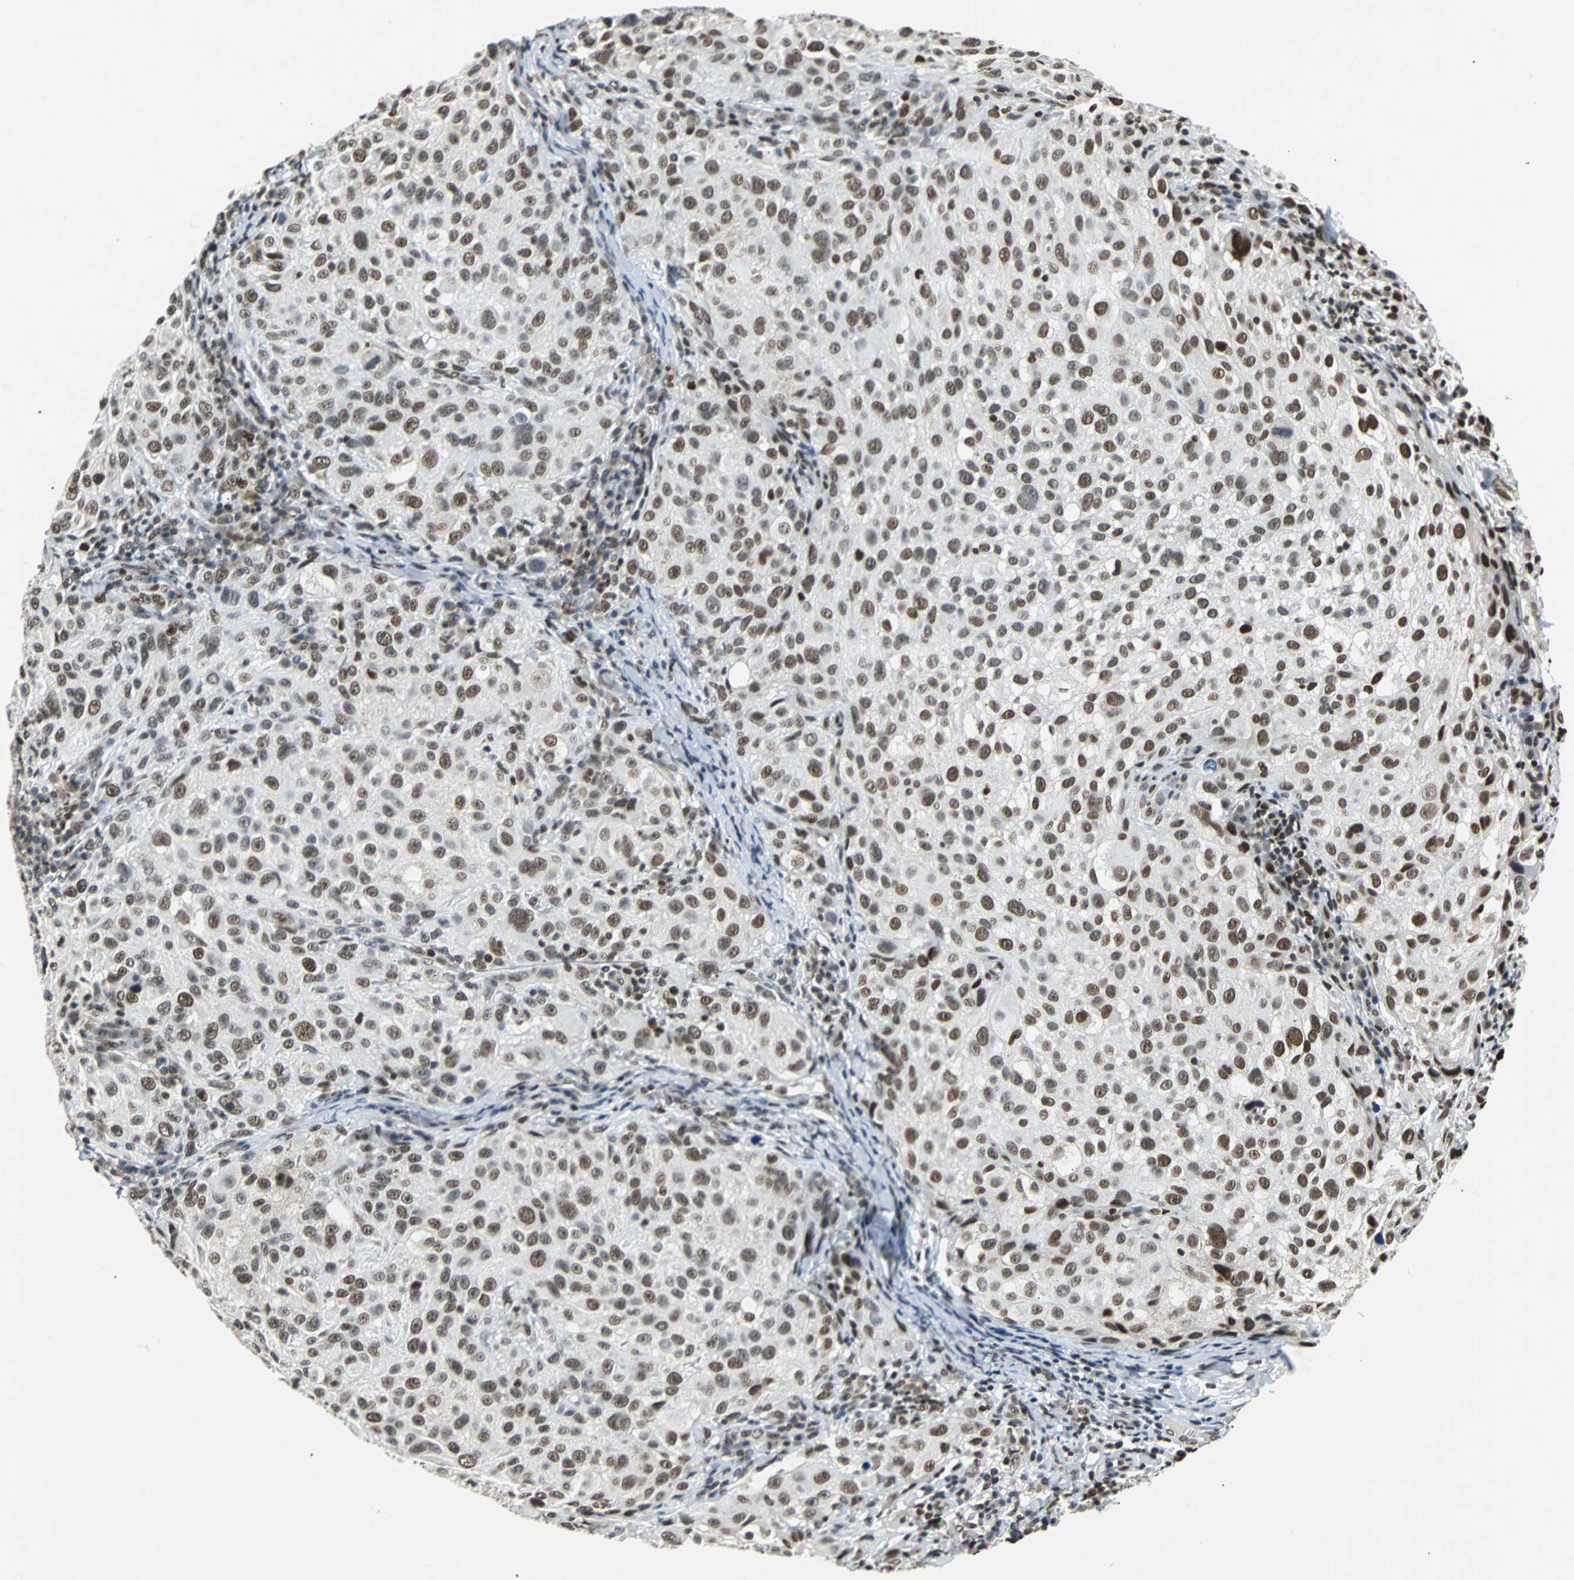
{"staining": {"intensity": "strong", "quantity": ">75%", "location": "nuclear"}, "tissue": "melanoma", "cell_type": "Tumor cells", "image_type": "cancer", "snomed": [{"axis": "morphology", "description": "Necrosis, NOS"}, {"axis": "morphology", "description": "Malignant melanoma, NOS"}, {"axis": "topography", "description": "Skin"}], "caption": "Immunohistochemical staining of malignant melanoma demonstrates strong nuclear protein expression in approximately >75% of tumor cells.", "gene": "GATAD2A", "patient": {"sex": "female", "age": 87}}